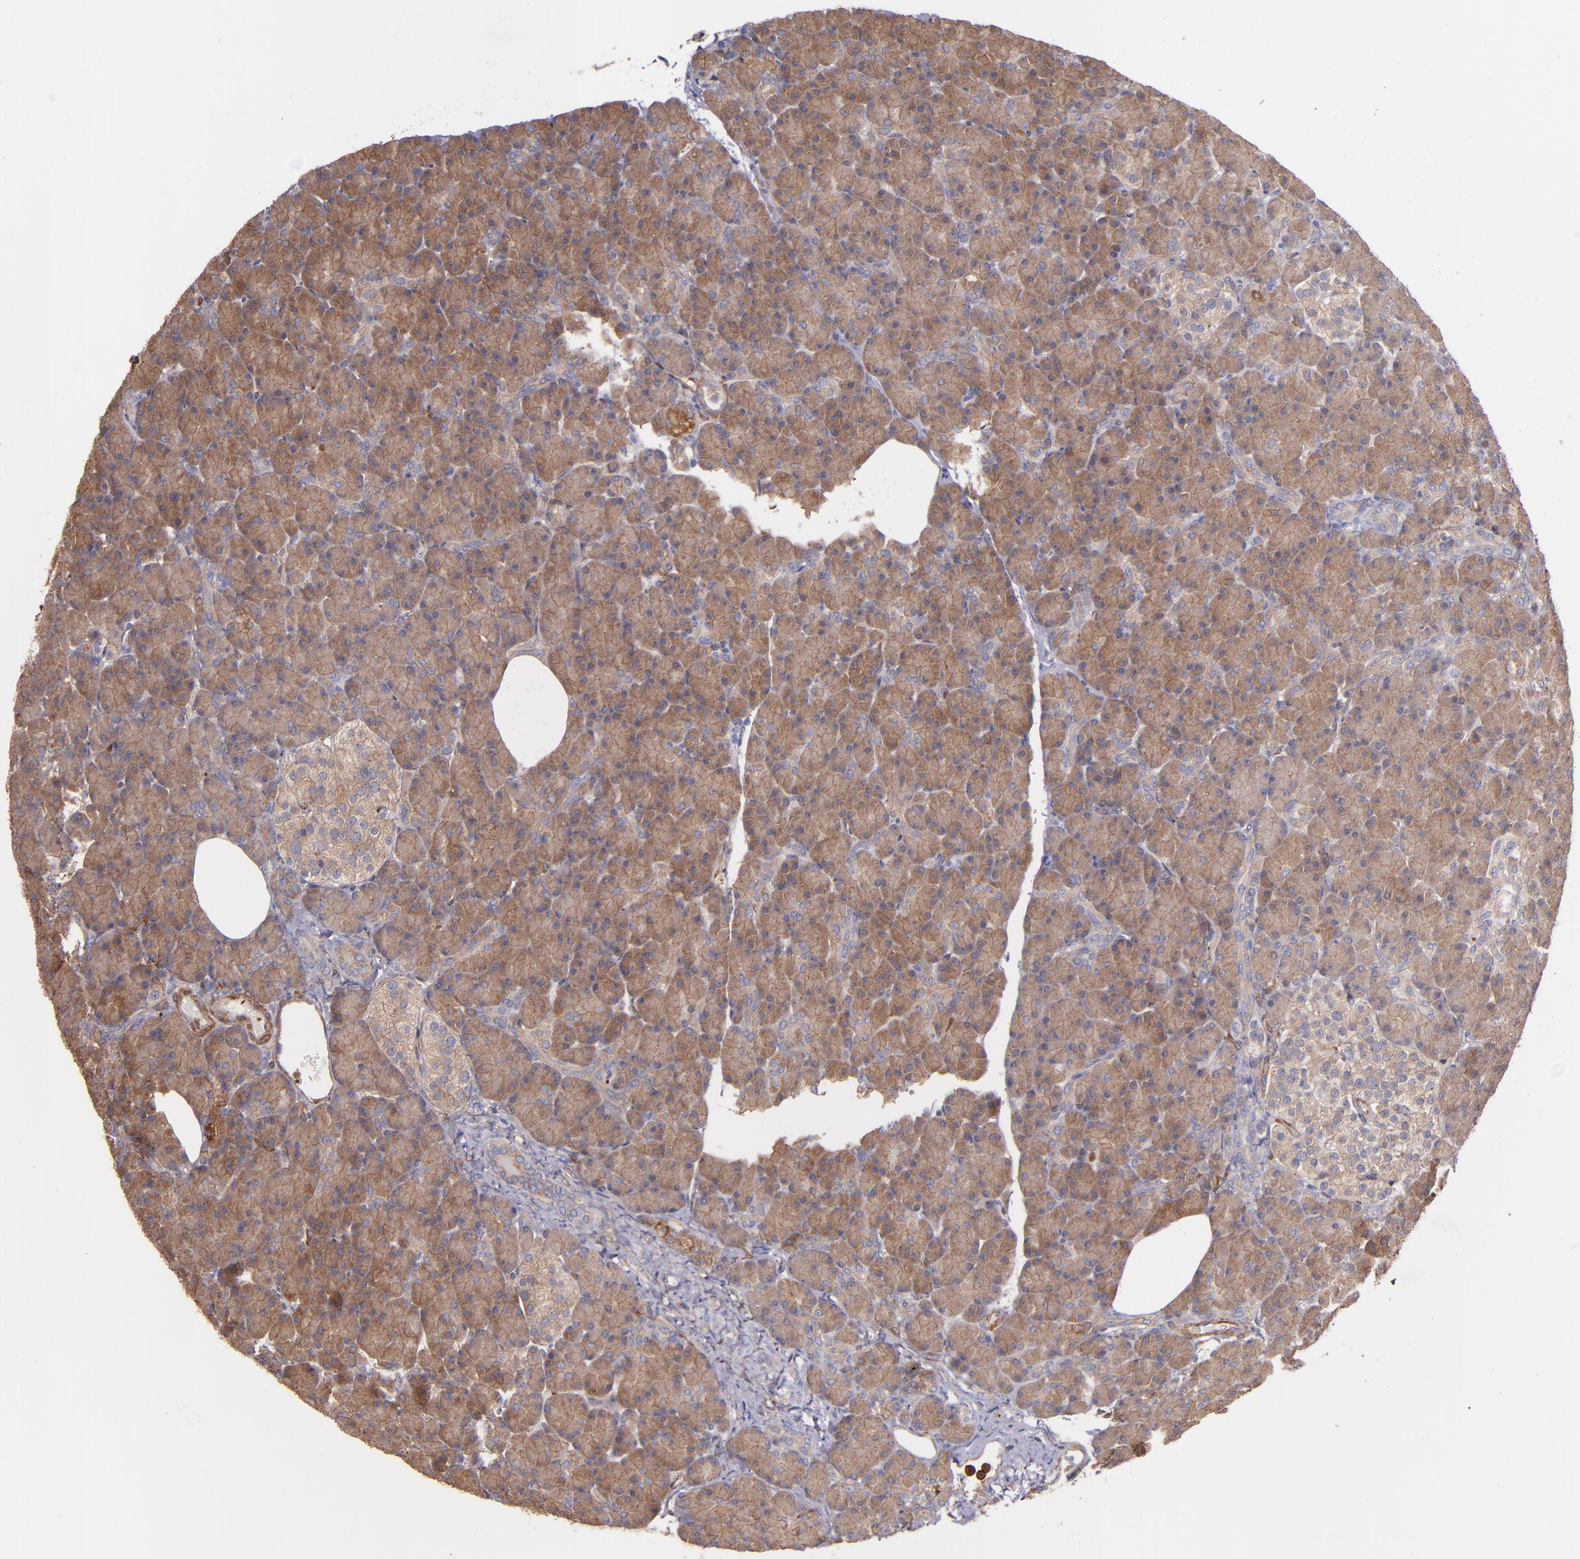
{"staining": {"intensity": "moderate", "quantity": ">75%", "location": "cytoplasmic/membranous"}, "tissue": "pancreas", "cell_type": "Exocrine glandular cells", "image_type": "normal", "snomed": [{"axis": "morphology", "description": "Normal tissue, NOS"}, {"axis": "topography", "description": "Pancreas"}], "caption": "The image exhibits immunohistochemical staining of normal pancreas. There is moderate cytoplasmic/membranous positivity is appreciated in approximately >75% of exocrine glandular cells.", "gene": "VCL", "patient": {"sex": "female", "age": 43}}